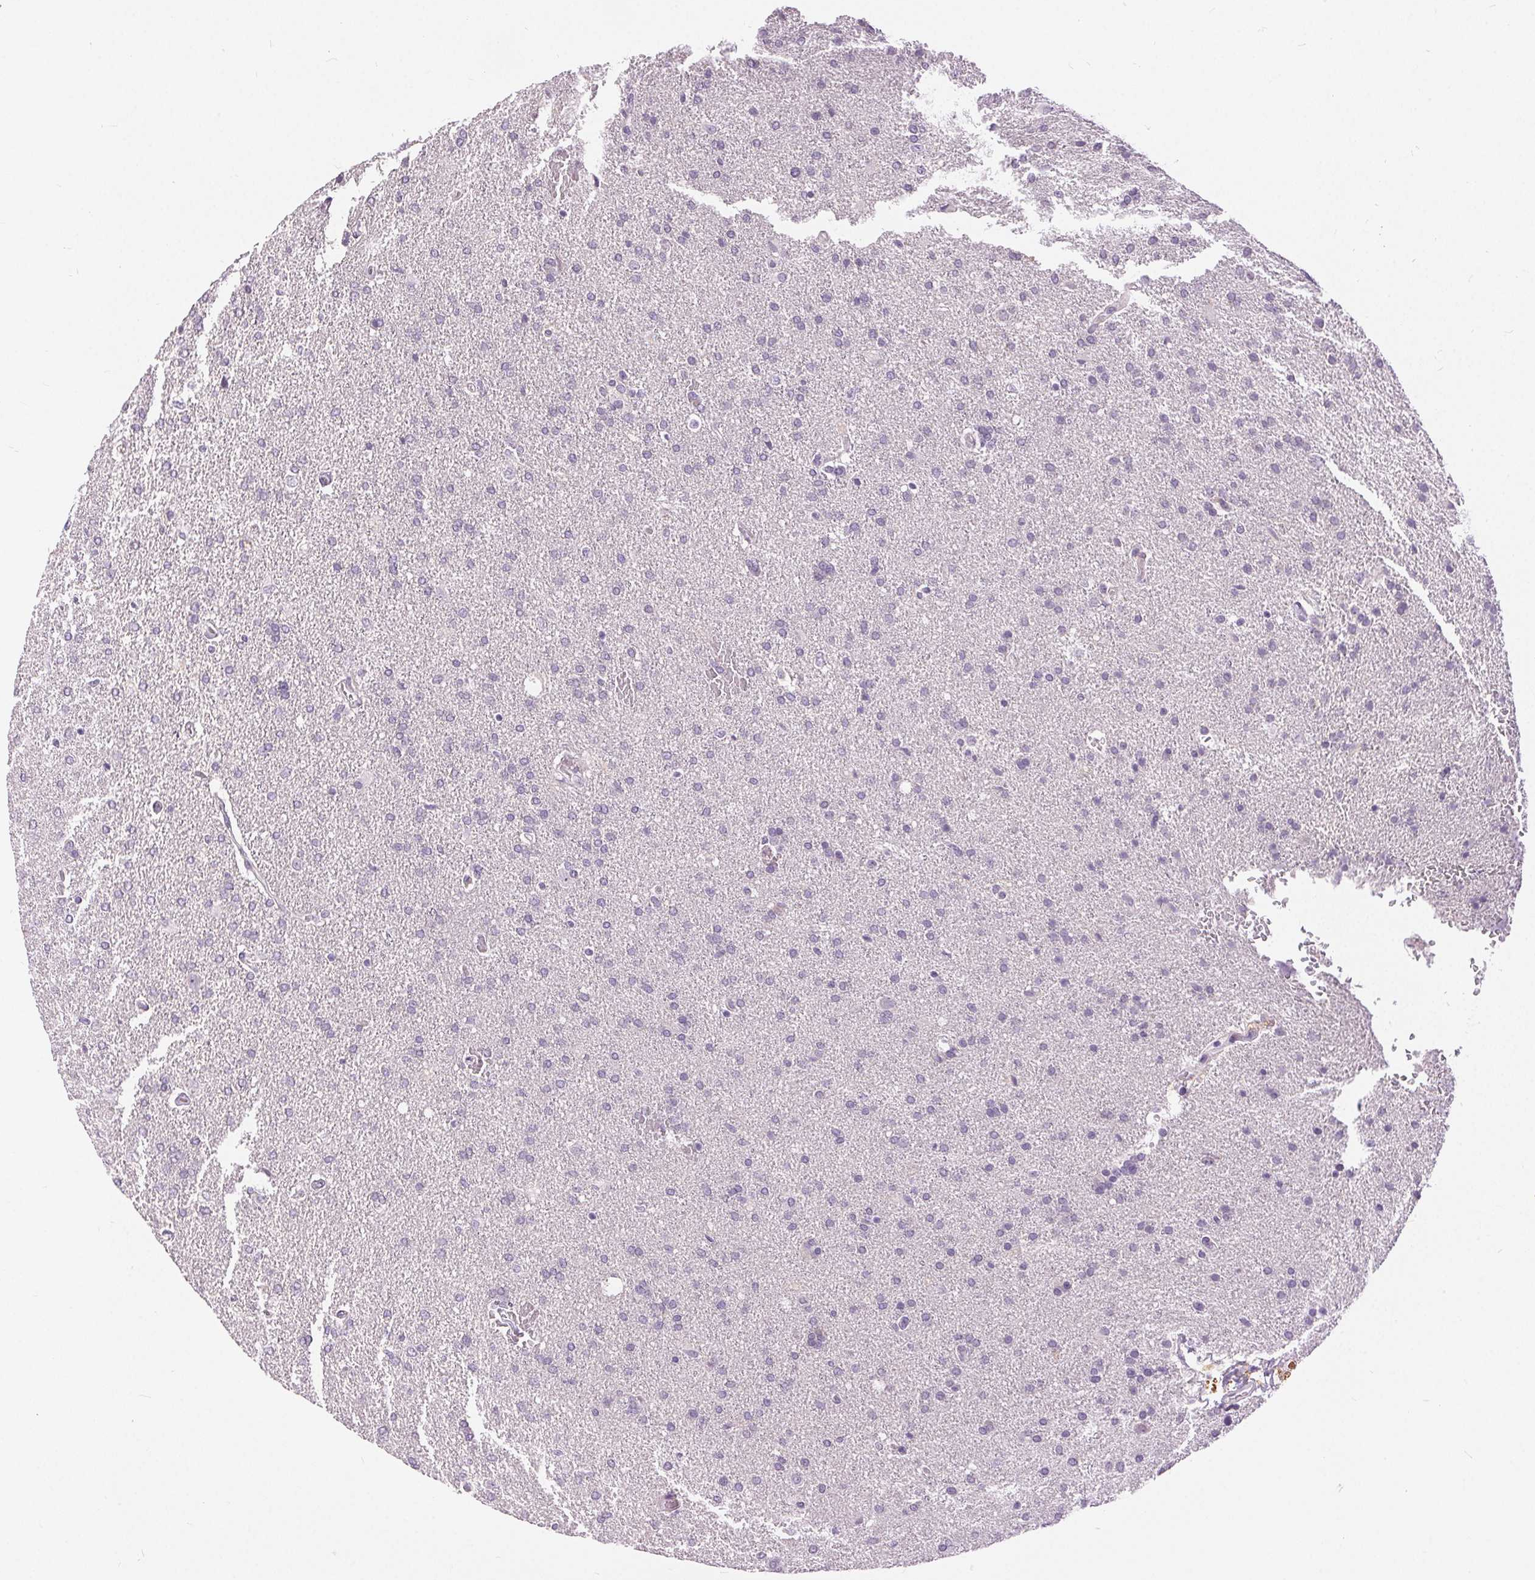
{"staining": {"intensity": "negative", "quantity": "none", "location": "none"}, "tissue": "glioma", "cell_type": "Tumor cells", "image_type": "cancer", "snomed": [{"axis": "morphology", "description": "Glioma, malignant, High grade"}, {"axis": "topography", "description": "Brain"}], "caption": "Malignant high-grade glioma was stained to show a protein in brown. There is no significant expression in tumor cells.", "gene": "DSG3", "patient": {"sex": "male", "age": 68}}